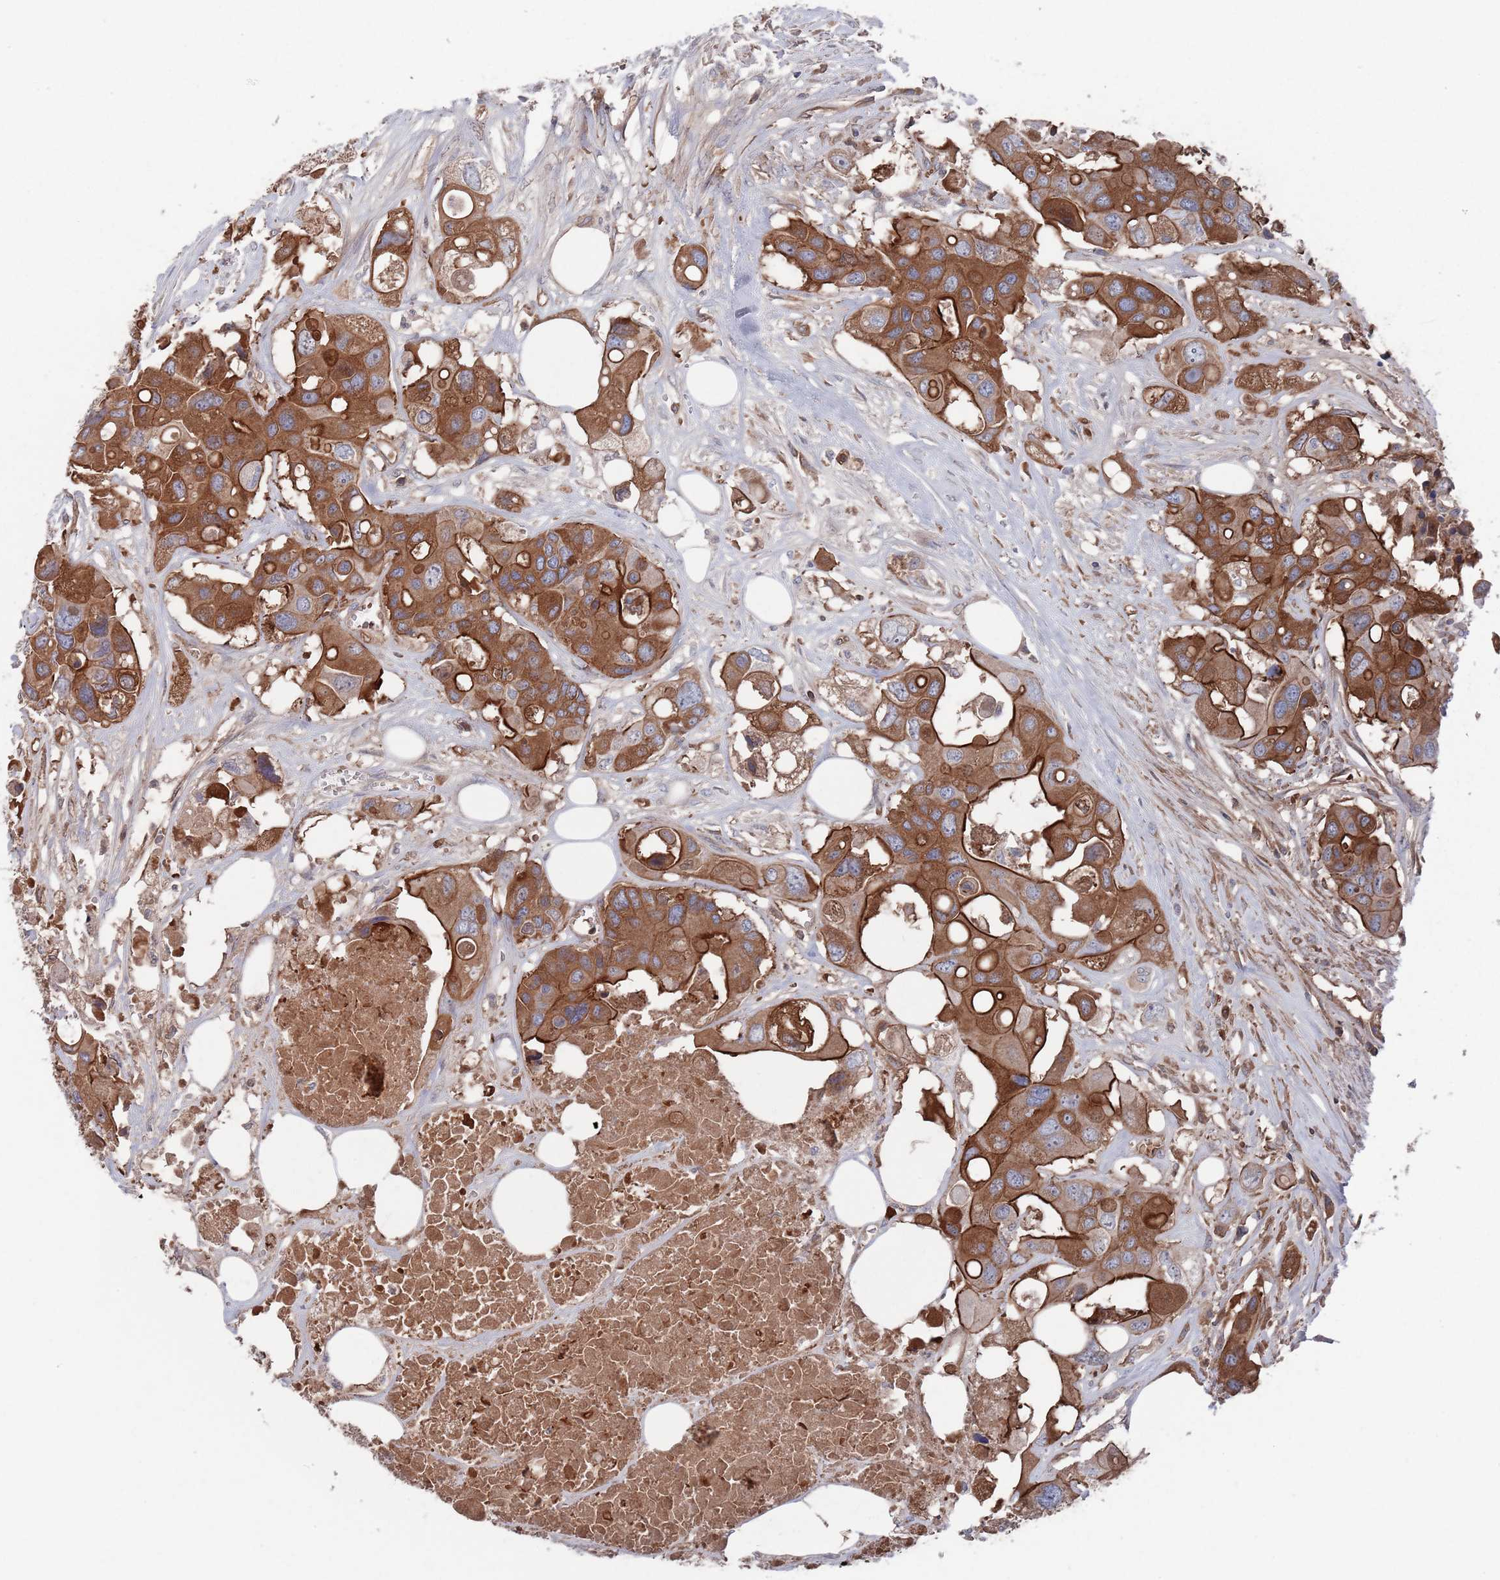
{"staining": {"intensity": "strong", "quantity": ">75%", "location": "cytoplasmic/membranous"}, "tissue": "colorectal cancer", "cell_type": "Tumor cells", "image_type": "cancer", "snomed": [{"axis": "morphology", "description": "Adenocarcinoma, NOS"}, {"axis": "topography", "description": "Colon"}], "caption": "This is an image of immunohistochemistry staining of colorectal cancer, which shows strong staining in the cytoplasmic/membranous of tumor cells.", "gene": "PLEKHA4", "patient": {"sex": "male", "age": 77}}